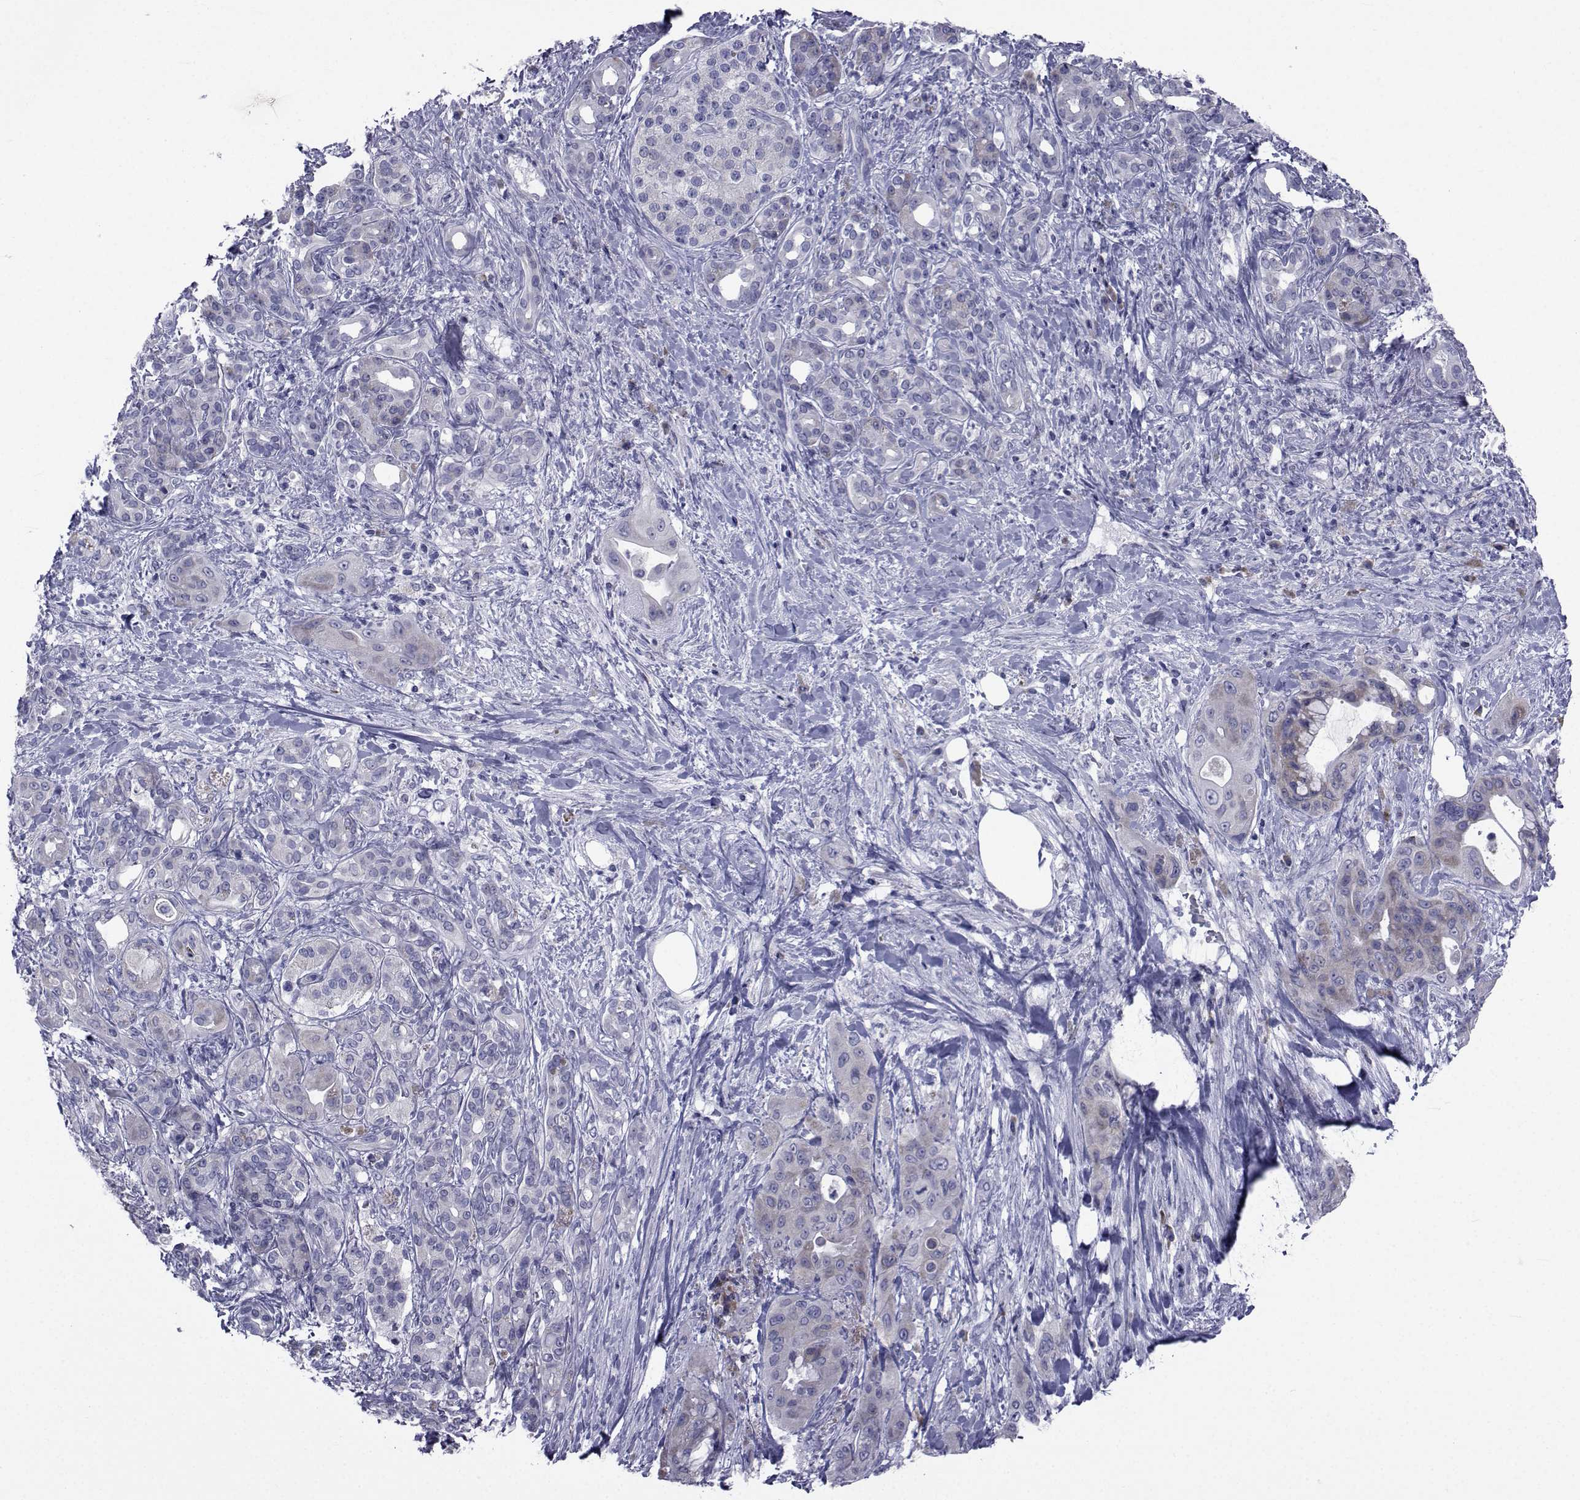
{"staining": {"intensity": "weak", "quantity": "<25%", "location": "cytoplasmic/membranous"}, "tissue": "pancreatic cancer", "cell_type": "Tumor cells", "image_type": "cancer", "snomed": [{"axis": "morphology", "description": "Adenocarcinoma, NOS"}, {"axis": "topography", "description": "Pancreas"}], "caption": "This is an immunohistochemistry (IHC) micrograph of pancreatic adenocarcinoma. There is no expression in tumor cells.", "gene": "ROPN1", "patient": {"sex": "male", "age": 71}}